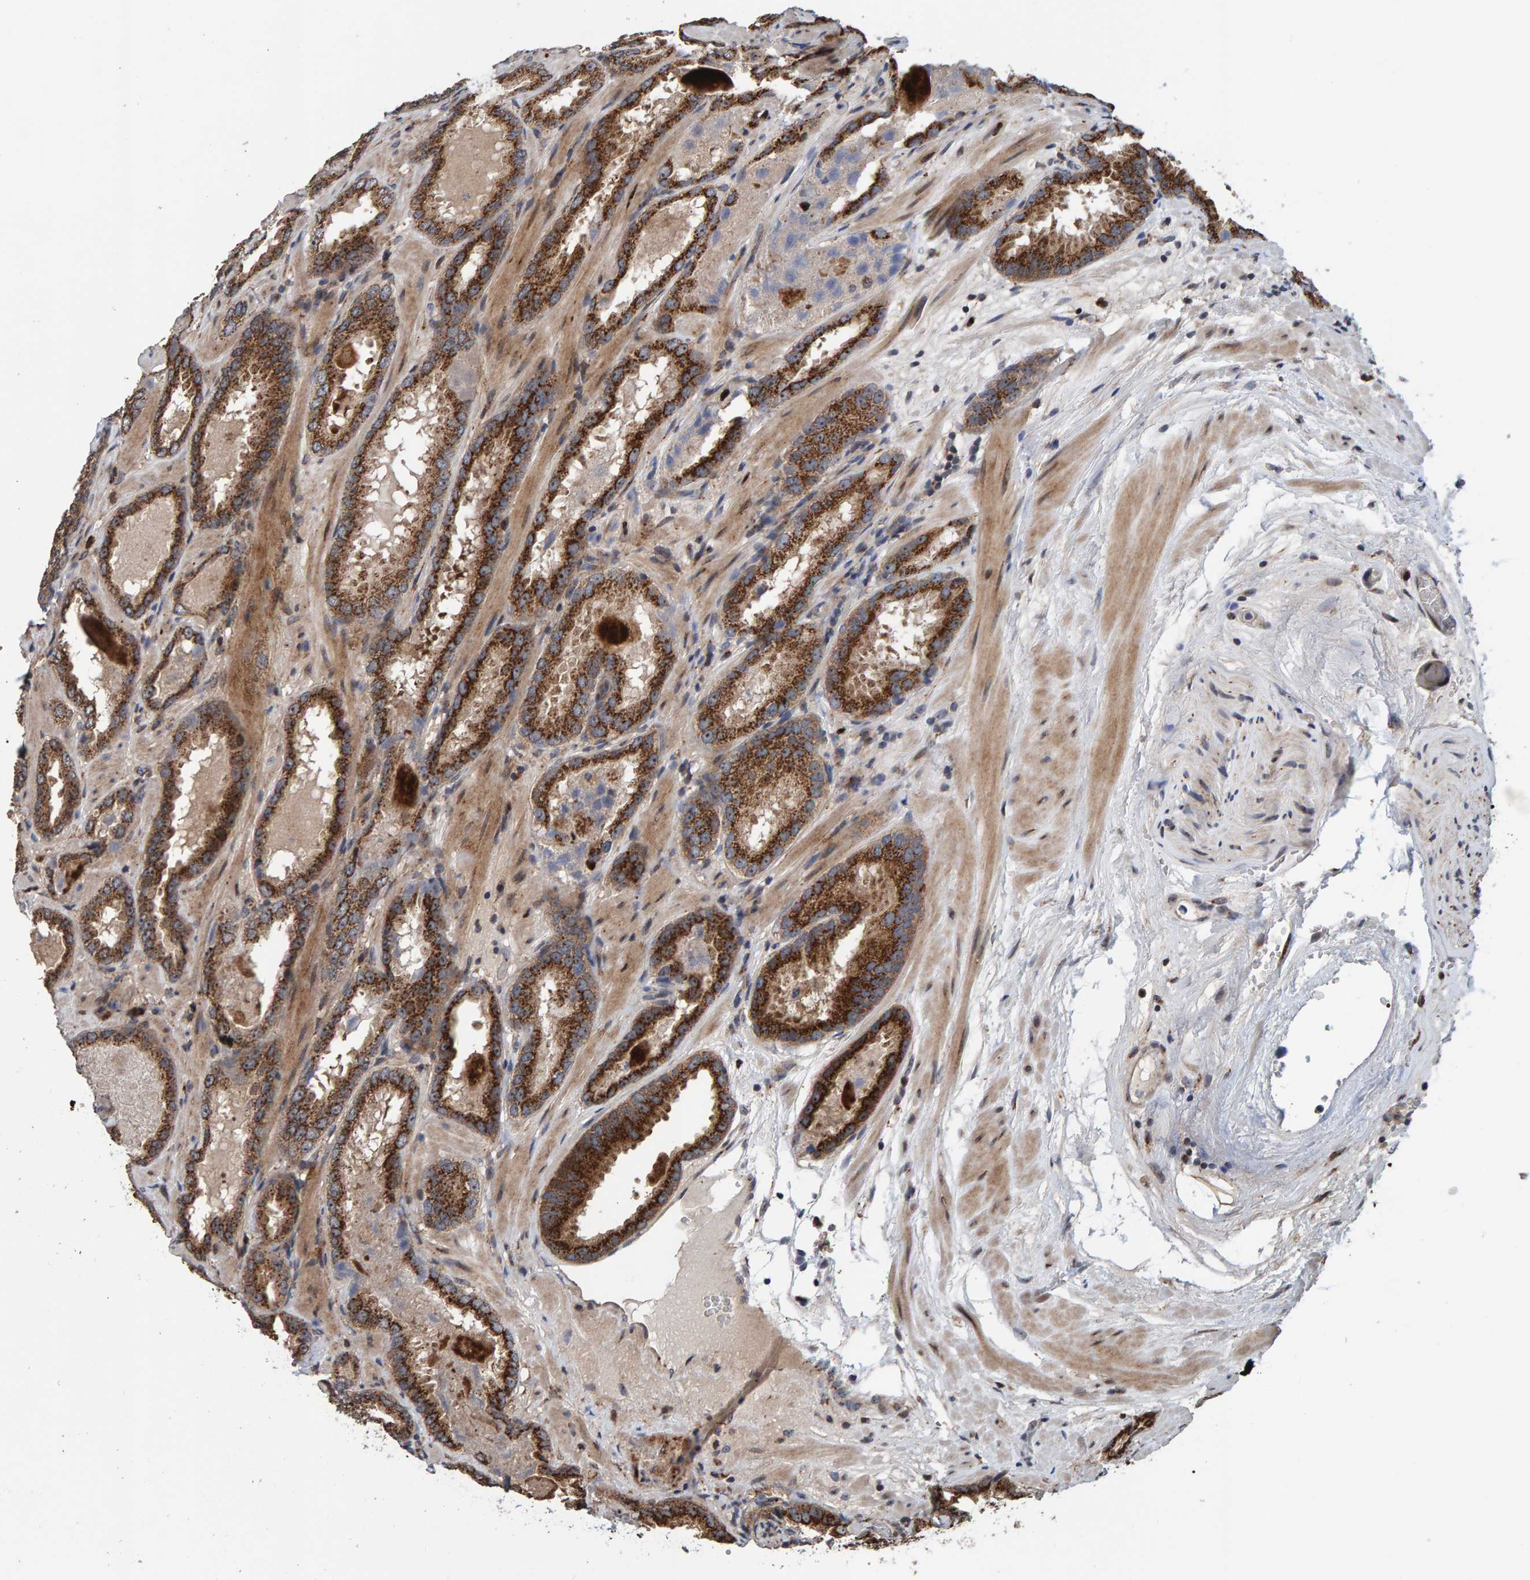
{"staining": {"intensity": "moderate", "quantity": ">75%", "location": "cytoplasmic/membranous"}, "tissue": "prostate cancer", "cell_type": "Tumor cells", "image_type": "cancer", "snomed": [{"axis": "morphology", "description": "Adenocarcinoma, Low grade"}, {"axis": "topography", "description": "Prostate"}], "caption": "Immunohistochemistry (IHC) image of human prostate cancer (adenocarcinoma (low-grade)) stained for a protein (brown), which exhibits medium levels of moderate cytoplasmic/membranous positivity in approximately >75% of tumor cells.", "gene": "CCDC25", "patient": {"sex": "male", "age": 51}}